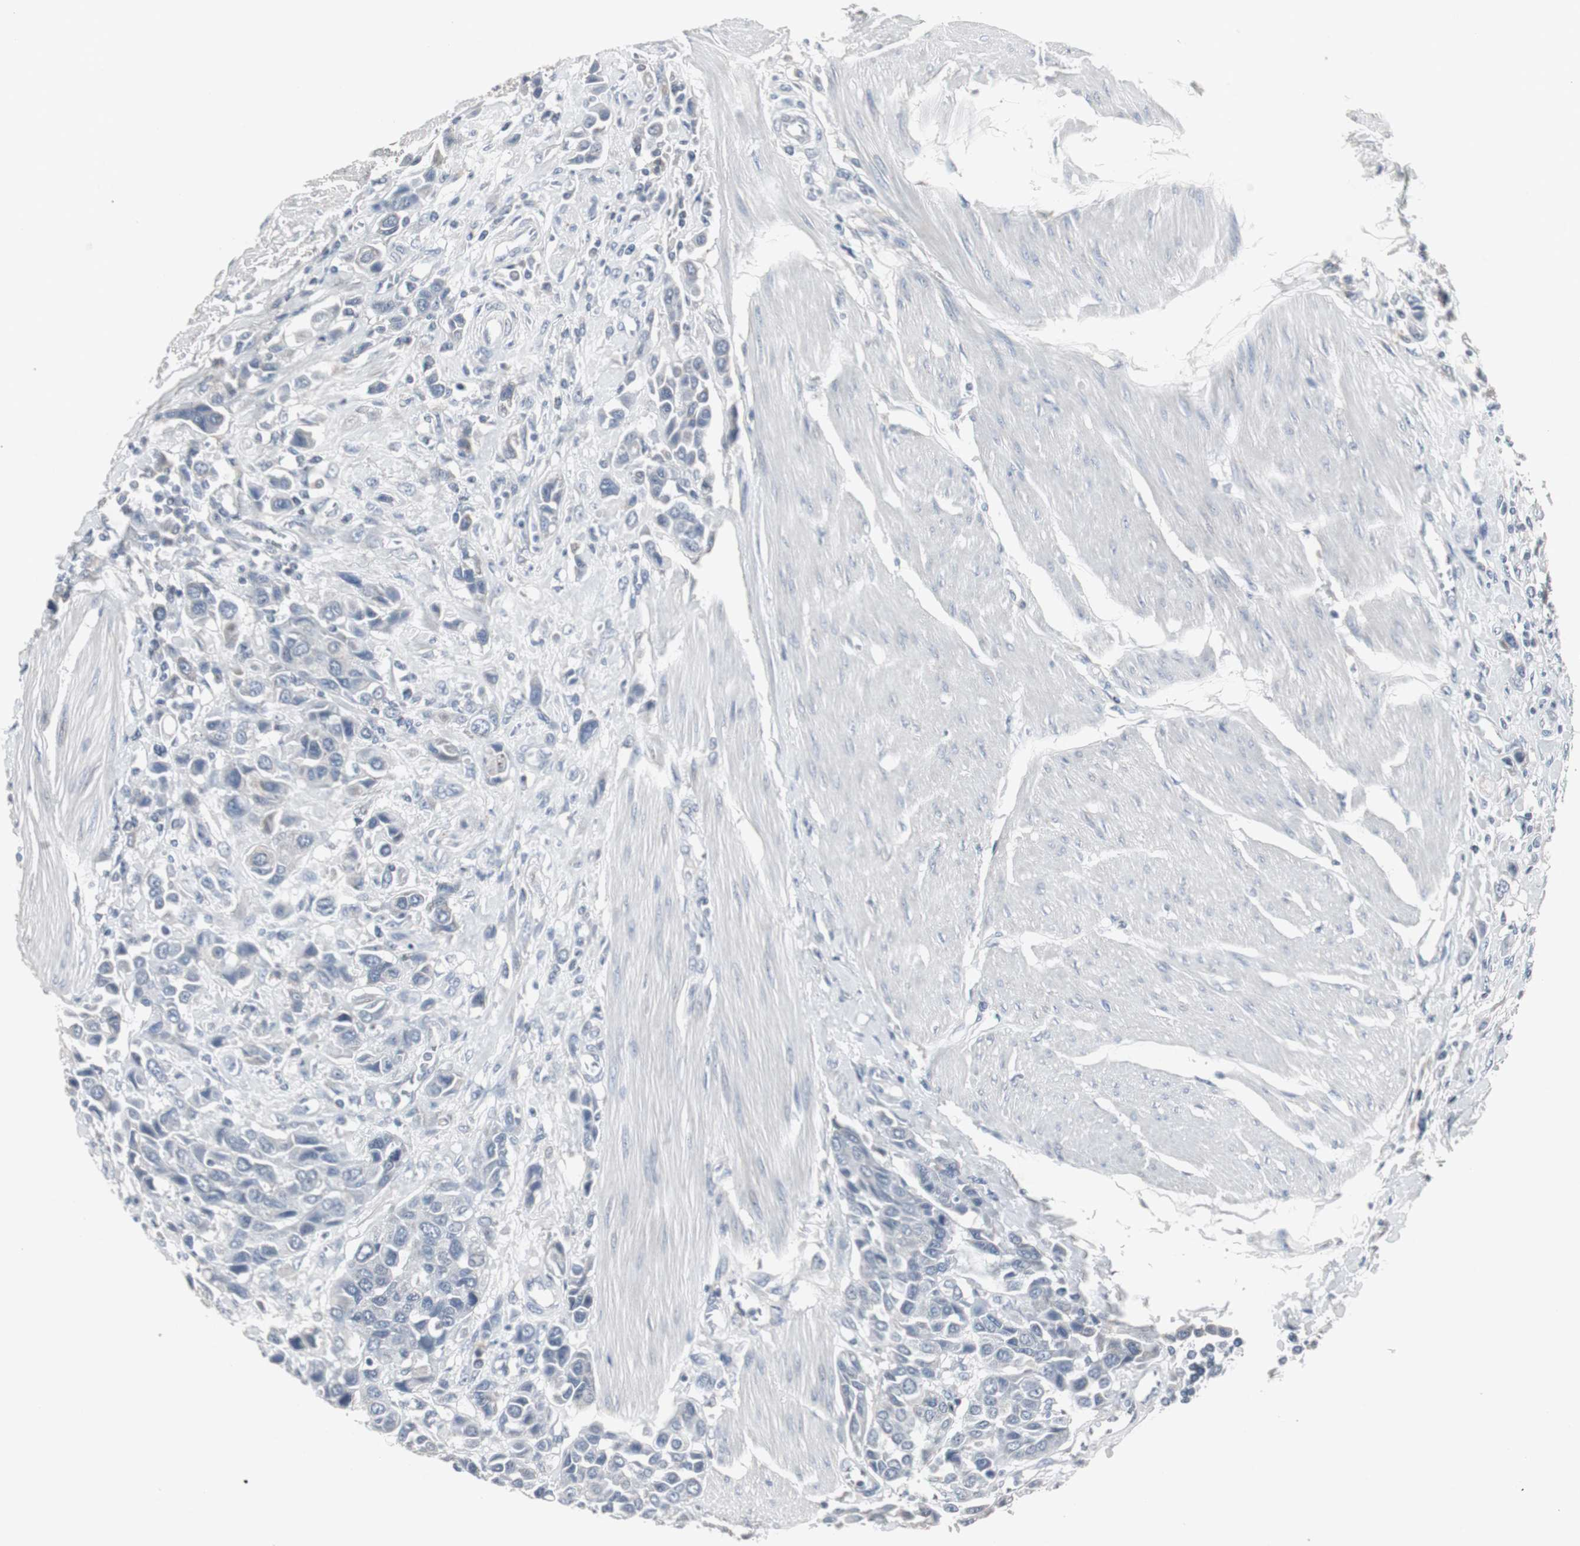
{"staining": {"intensity": "negative", "quantity": "none", "location": "none"}, "tissue": "urothelial cancer", "cell_type": "Tumor cells", "image_type": "cancer", "snomed": [{"axis": "morphology", "description": "Urothelial carcinoma, High grade"}, {"axis": "topography", "description": "Urinary bladder"}], "caption": "High magnification brightfield microscopy of urothelial cancer stained with DAB (3,3'-diaminobenzidine) (brown) and counterstained with hematoxylin (blue): tumor cells show no significant positivity.", "gene": "ACAA1", "patient": {"sex": "male", "age": 50}}